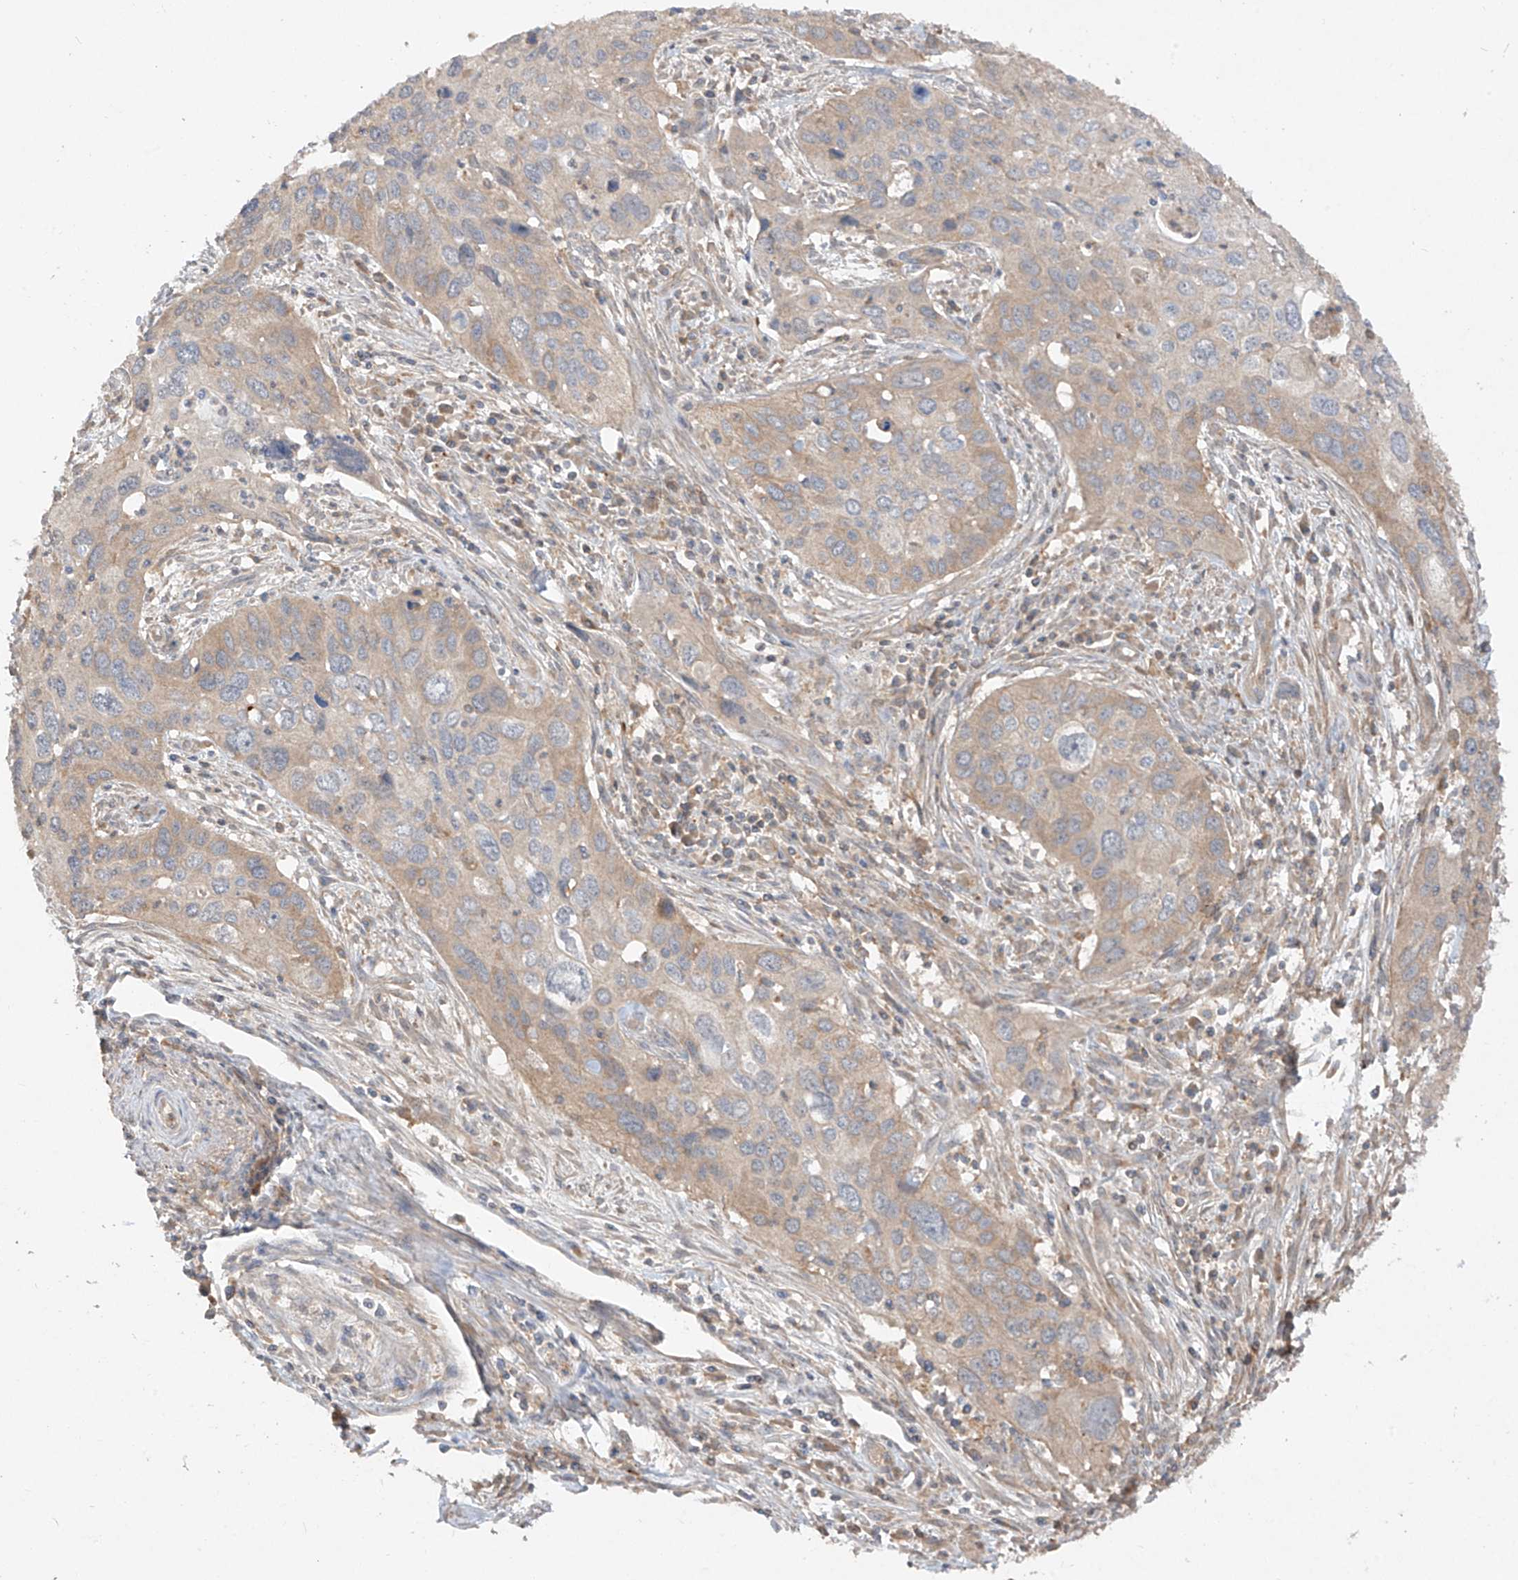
{"staining": {"intensity": "moderate", "quantity": "25%-75%", "location": "cytoplasmic/membranous"}, "tissue": "cervical cancer", "cell_type": "Tumor cells", "image_type": "cancer", "snomed": [{"axis": "morphology", "description": "Squamous cell carcinoma, NOS"}, {"axis": "topography", "description": "Cervix"}], "caption": "Brown immunohistochemical staining in cervical cancer (squamous cell carcinoma) demonstrates moderate cytoplasmic/membranous staining in about 25%-75% of tumor cells.", "gene": "LDAH", "patient": {"sex": "female", "age": 55}}